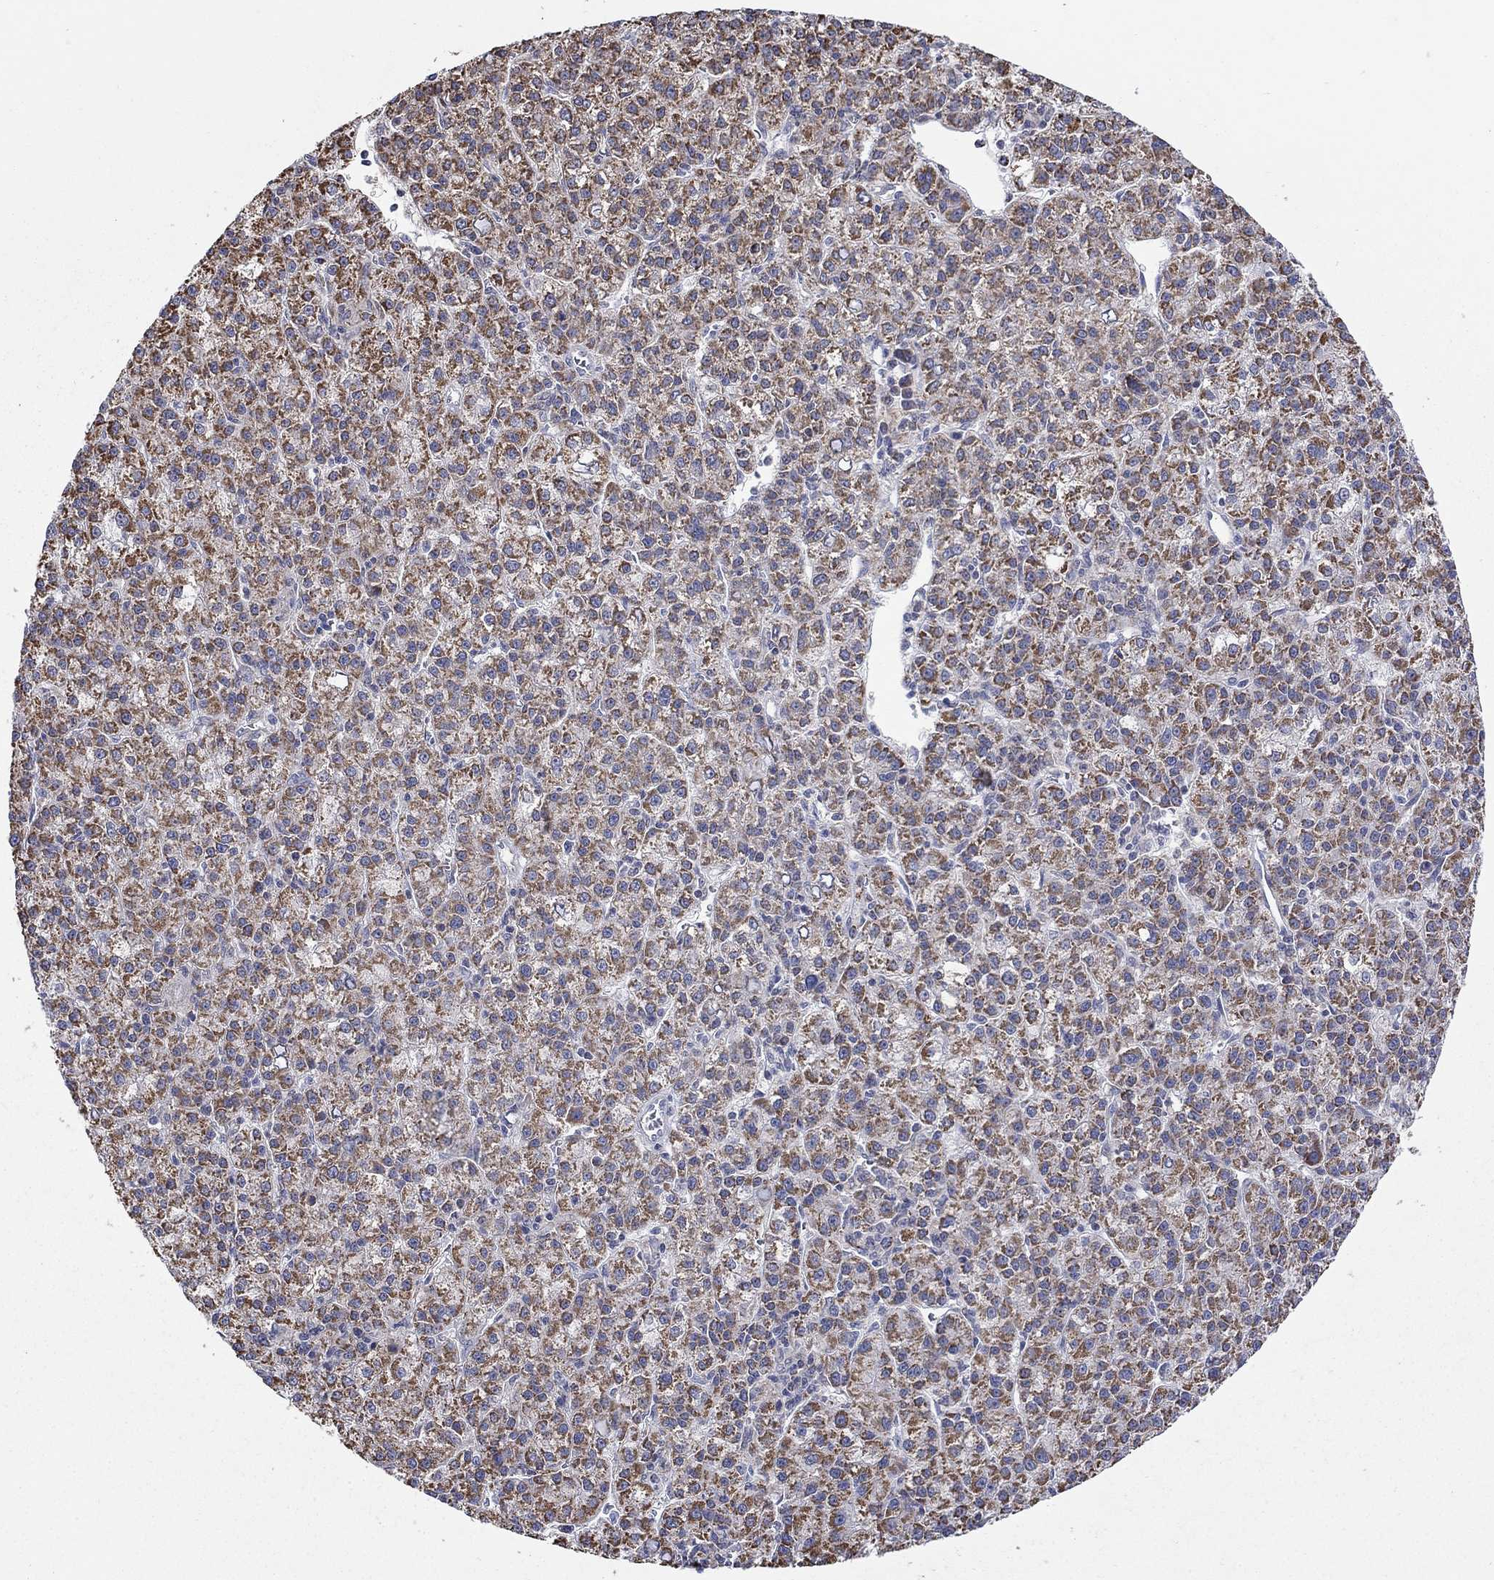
{"staining": {"intensity": "moderate", "quantity": ">75%", "location": "cytoplasmic/membranous"}, "tissue": "liver cancer", "cell_type": "Tumor cells", "image_type": "cancer", "snomed": [{"axis": "morphology", "description": "Carcinoma, Hepatocellular, NOS"}, {"axis": "topography", "description": "Liver"}], "caption": "Liver hepatocellular carcinoma tissue exhibits moderate cytoplasmic/membranous staining in about >75% of tumor cells", "gene": "HPS5", "patient": {"sex": "female", "age": 60}}